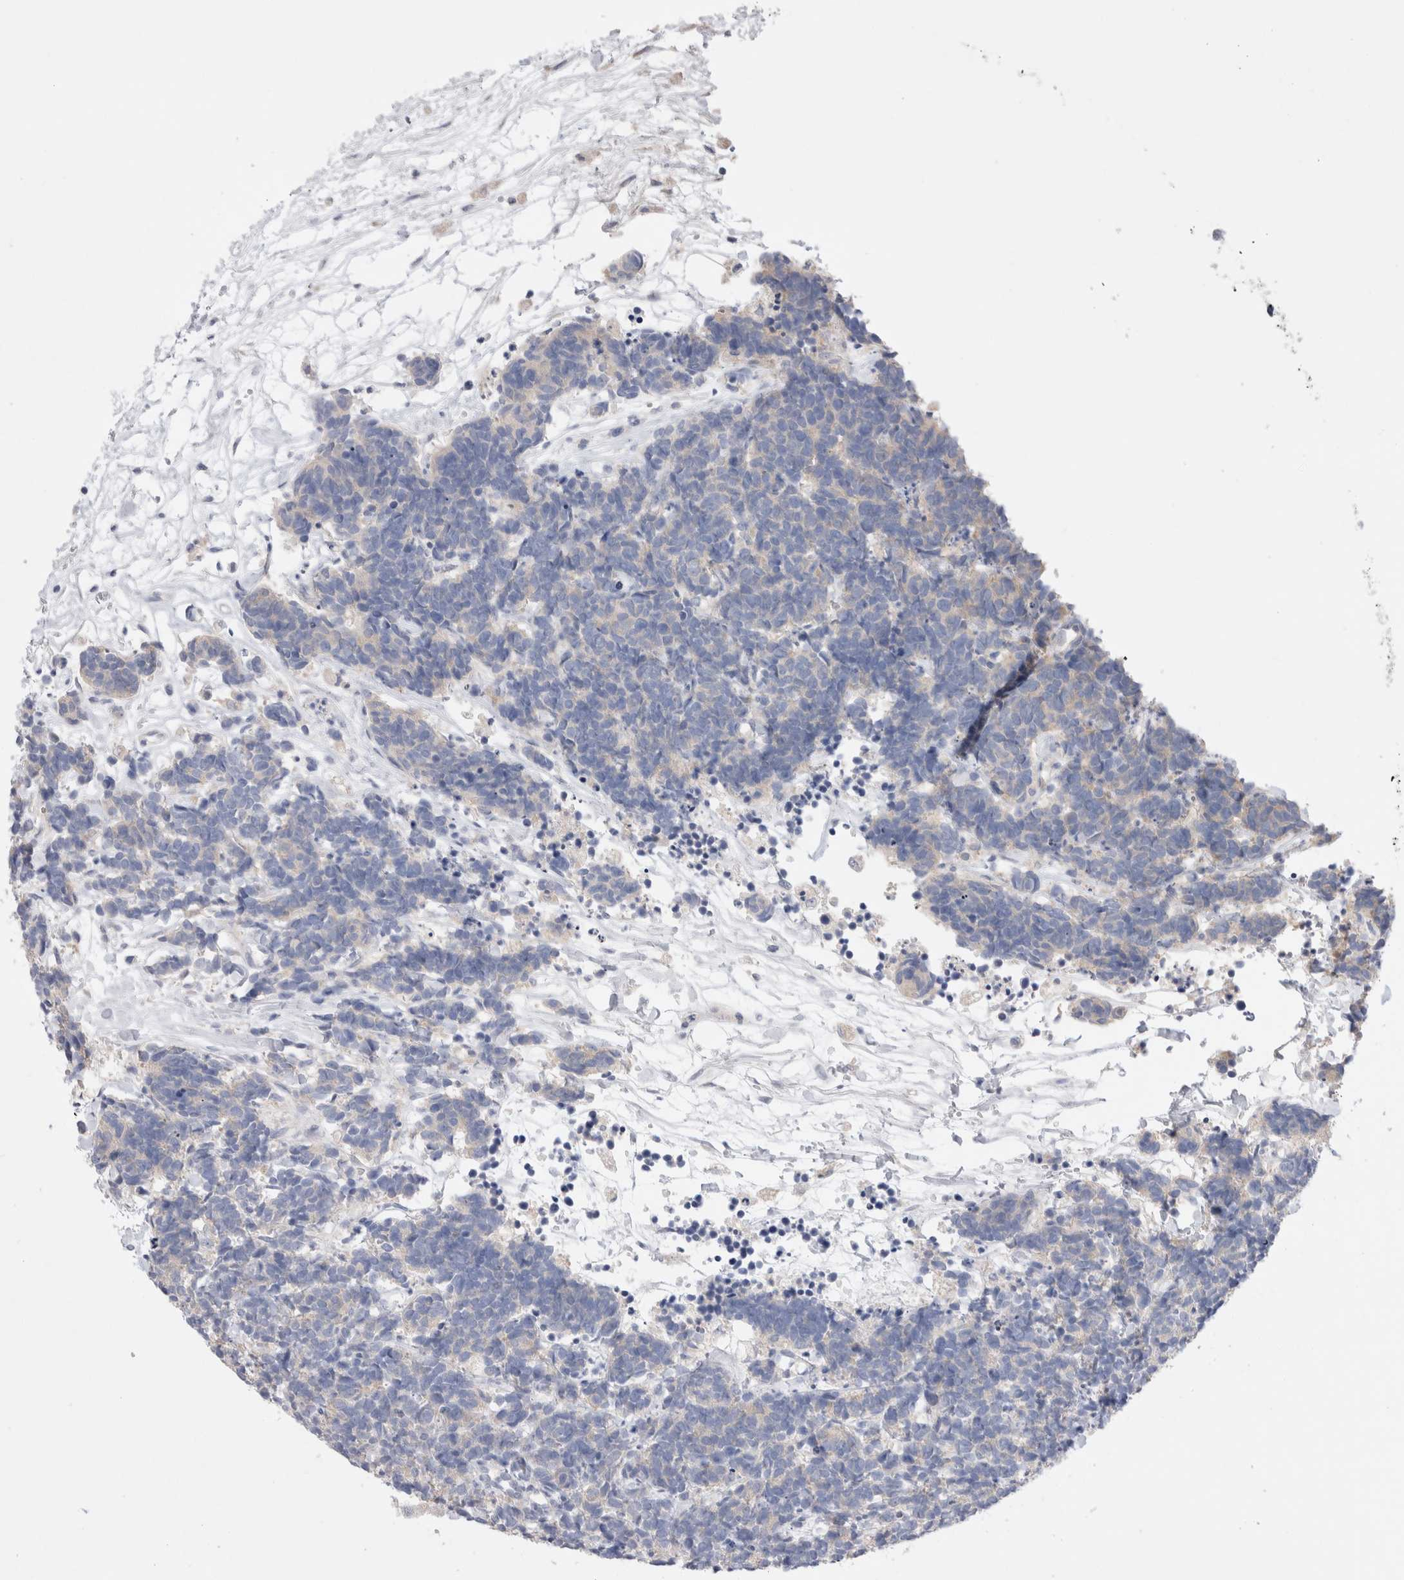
{"staining": {"intensity": "negative", "quantity": "none", "location": "none"}, "tissue": "carcinoid", "cell_type": "Tumor cells", "image_type": "cancer", "snomed": [{"axis": "morphology", "description": "Carcinoma, NOS"}, {"axis": "morphology", "description": "Carcinoid, malignant, NOS"}, {"axis": "topography", "description": "Urinary bladder"}], "caption": "There is no significant staining in tumor cells of carcinoma.", "gene": "RBM12B", "patient": {"sex": "male", "age": 57}}